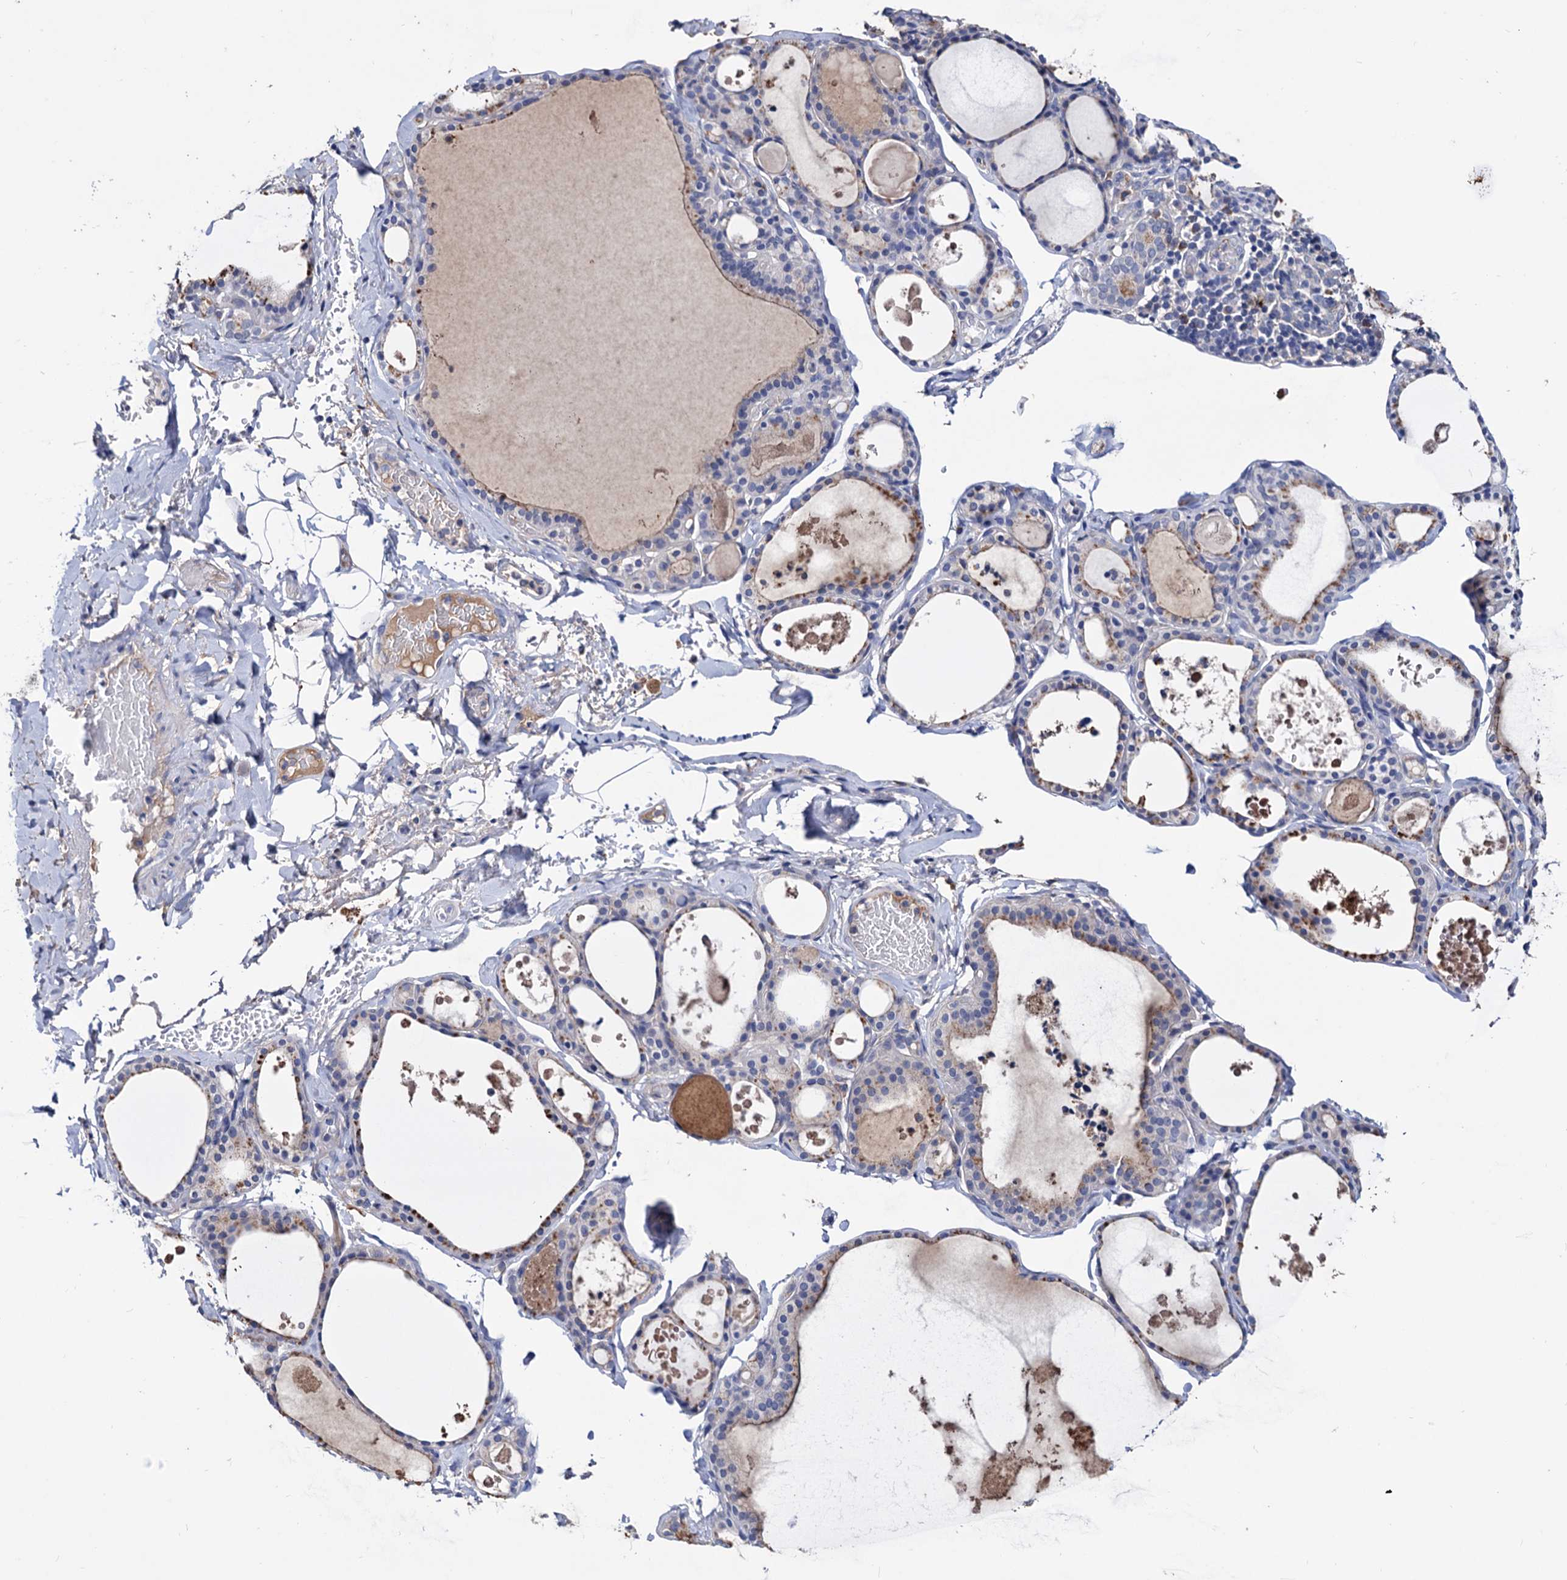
{"staining": {"intensity": "negative", "quantity": "none", "location": "none"}, "tissue": "thyroid gland", "cell_type": "Glandular cells", "image_type": "normal", "snomed": [{"axis": "morphology", "description": "Normal tissue, NOS"}, {"axis": "topography", "description": "Thyroid gland"}], "caption": "Immunohistochemistry micrograph of benign thyroid gland: human thyroid gland stained with DAB (3,3'-diaminobenzidine) exhibits no significant protein staining in glandular cells. (DAB IHC with hematoxylin counter stain).", "gene": "NPAS4", "patient": {"sex": "male", "age": 56}}